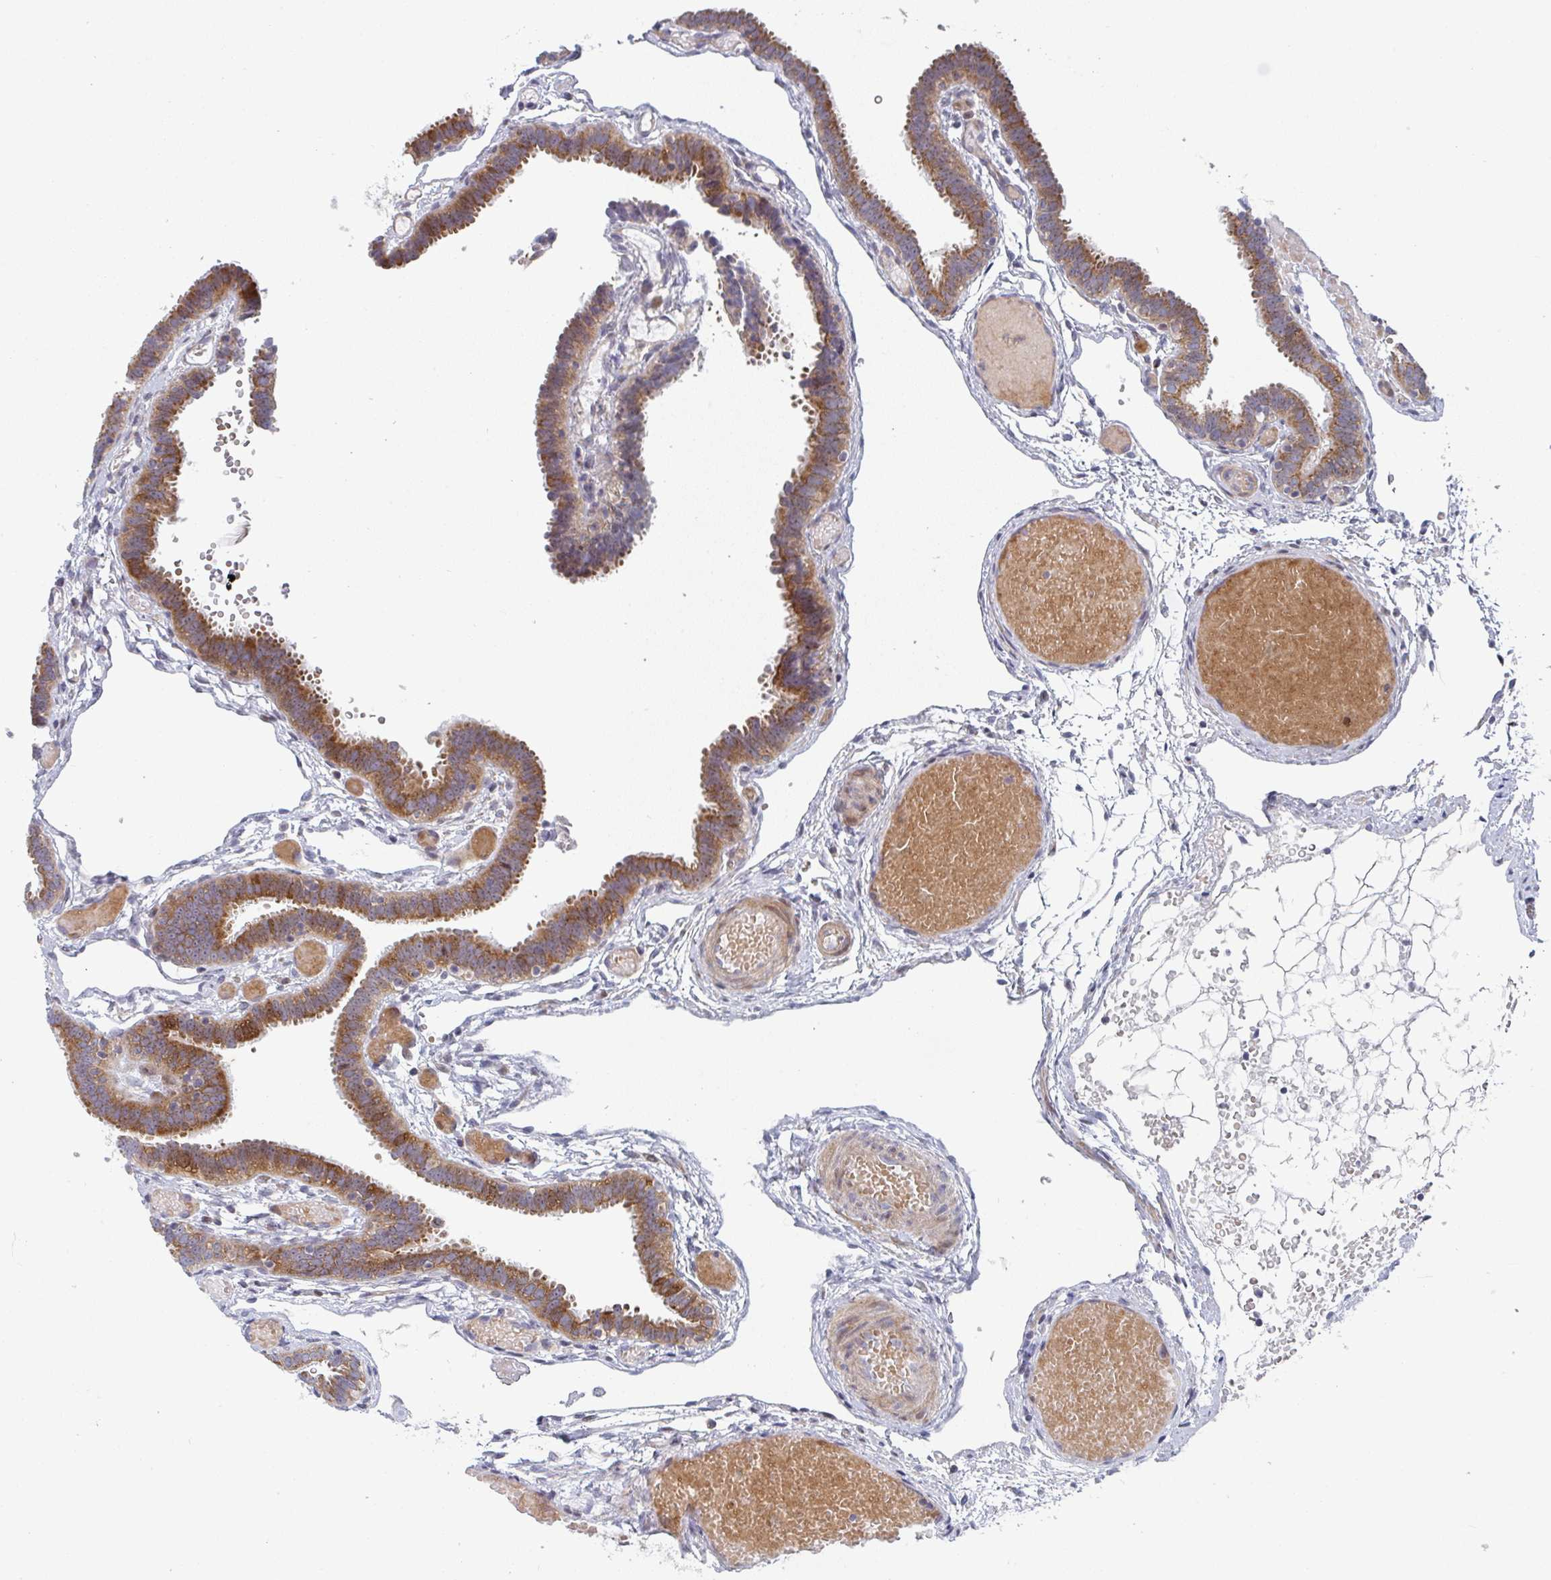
{"staining": {"intensity": "strong", "quantity": "25%-75%", "location": "cytoplasmic/membranous"}, "tissue": "fallopian tube", "cell_type": "Glandular cells", "image_type": "normal", "snomed": [{"axis": "morphology", "description": "Normal tissue, NOS"}, {"axis": "topography", "description": "Fallopian tube"}], "caption": "IHC image of benign fallopian tube: fallopian tube stained using immunohistochemistry (IHC) demonstrates high levels of strong protein expression localized specifically in the cytoplasmic/membranous of glandular cells, appearing as a cytoplasmic/membranous brown color.", "gene": "ZNF644", "patient": {"sex": "female", "age": 37}}